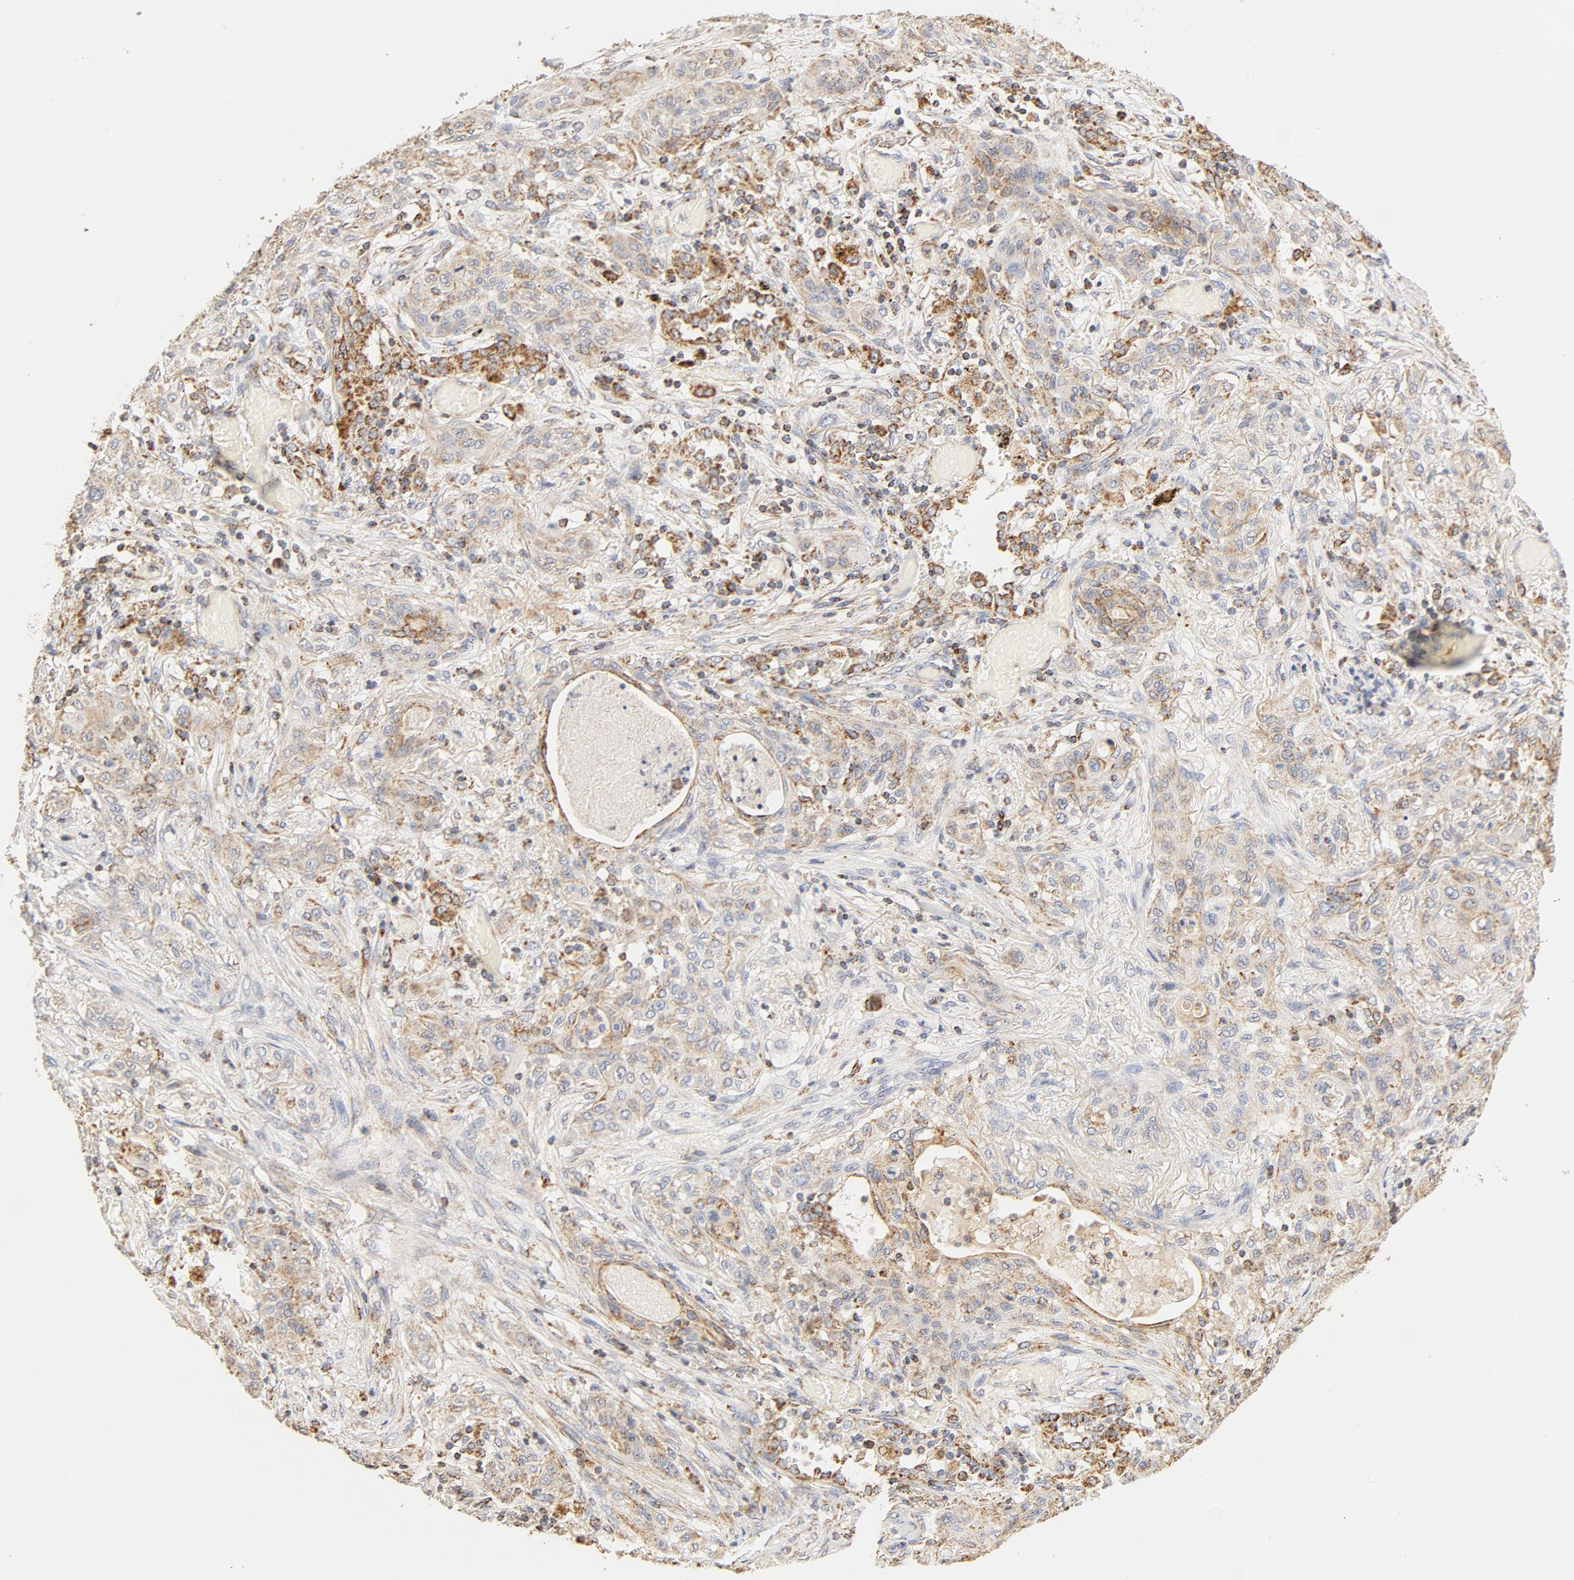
{"staining": {"intensity": "moderate", "quantity": ">75%", "location": "cytoplasmic/membranous"}, "tissue": "lung cancer", "cell_type": "Tumor cells", "image_type": "cancer", "snomed": [{"axis": "morphology", "description": "Squamous cell carcinoma, NOS"}, {"axis": "topography", "description": "Lung"}], "caption": "Tumor cells show moderate cytoplasmic/membranous positivity in about >75% of cells in lung cancer (squamous cell carcinoma).", "gene": "COX4I1", "patient": {"sex": "female", "age": 47}}